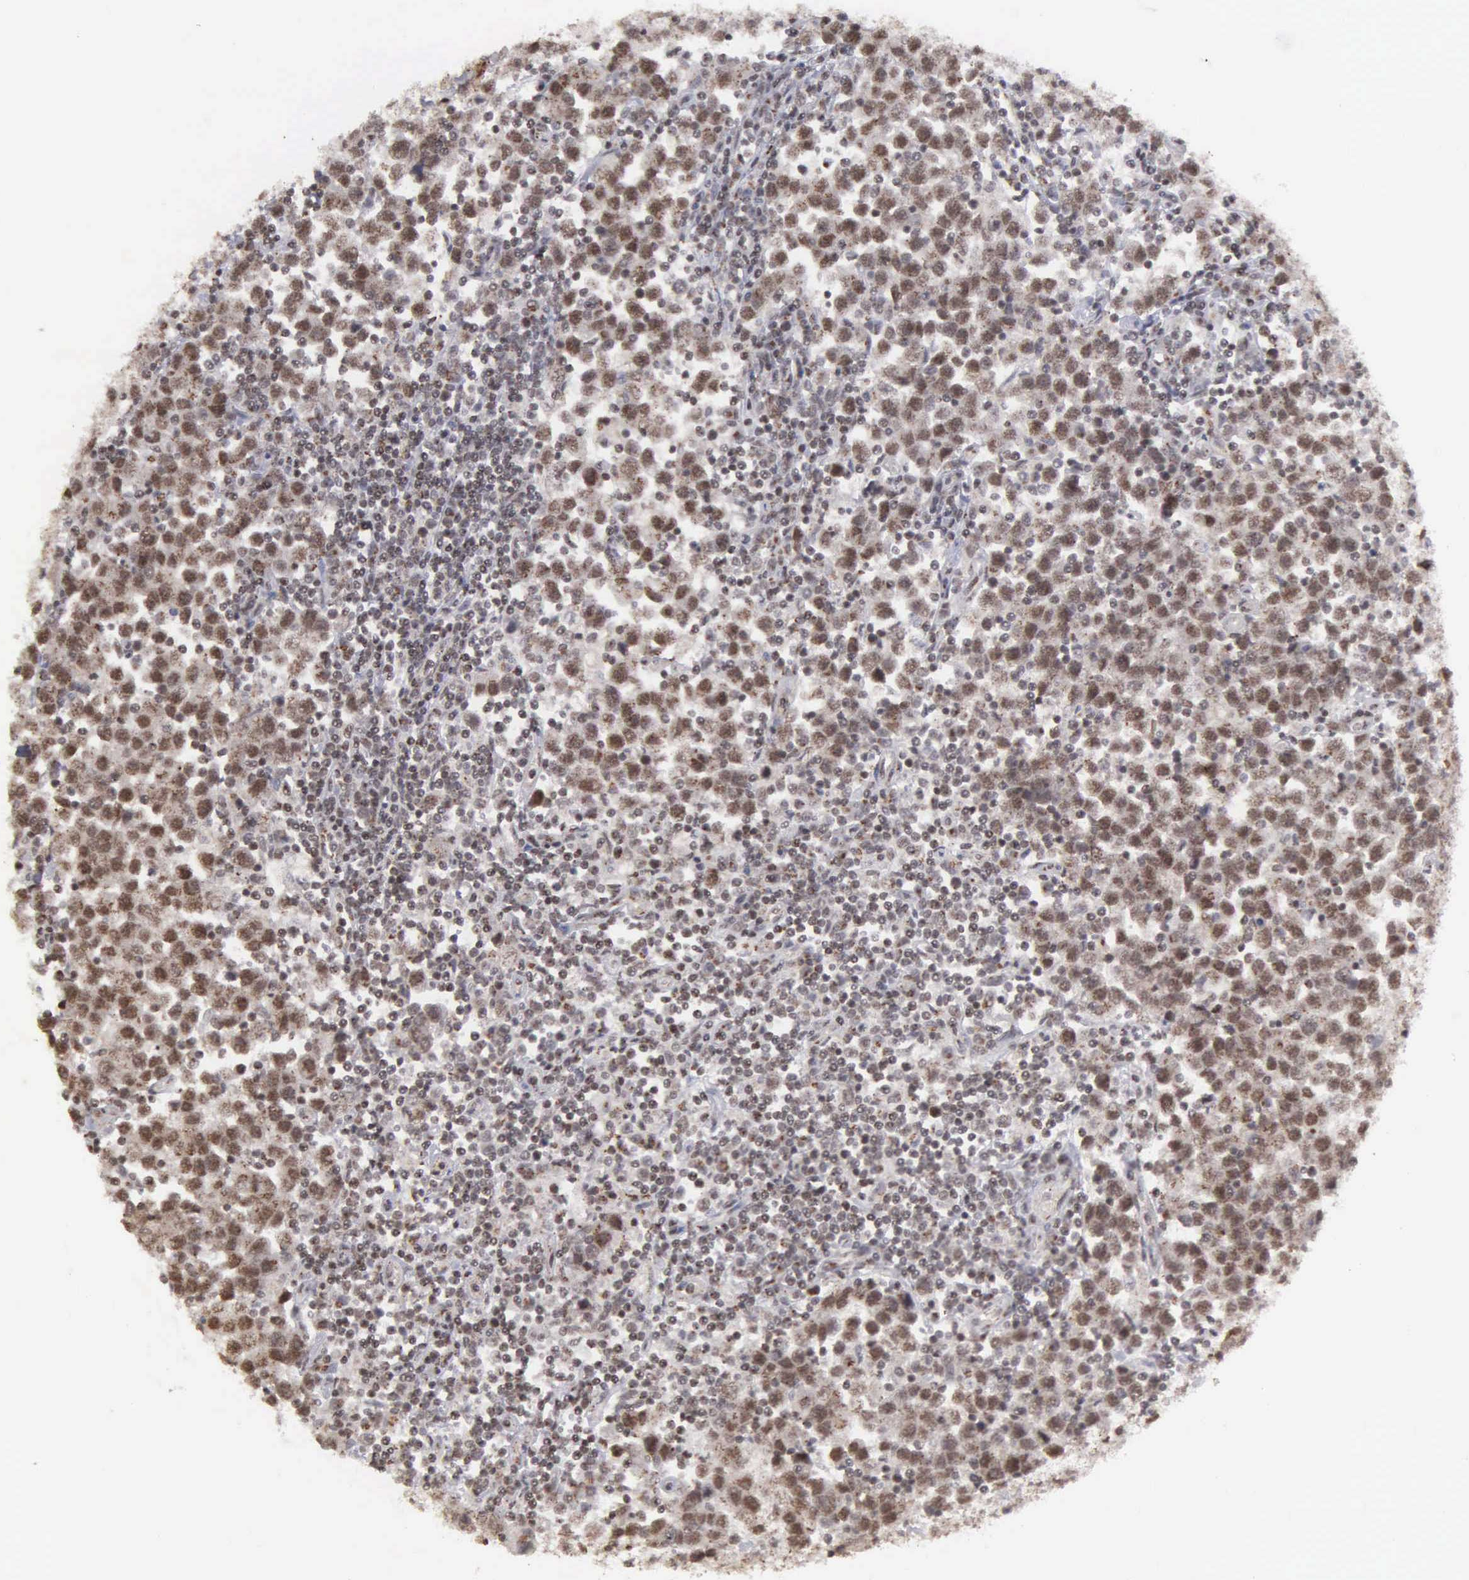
{"staining": {"intensity": "moderate", "quantity": ">75%", "location": "cytoplasmic/membranous,nuclear"}, "tissue": "testis cancer", "cell_type": "Tumor cells", "image_type": "cancer", "snomed": [{"axis": "morphology", "description": "Seminoma, NOS"}, {"axis": "topography", "description": "Testis"}], "caption": "A micrograph of human seminoma (testis) stained for a protein reveals moderate cytoplasmic/membranous and nuclear brown staining in tumor cells. Immunohistochemistry stains the protein of interest in brown and the nuclei are stained blue.", "gene": "GTF2A1", "patient": {"sex": "male", "age": 43}}